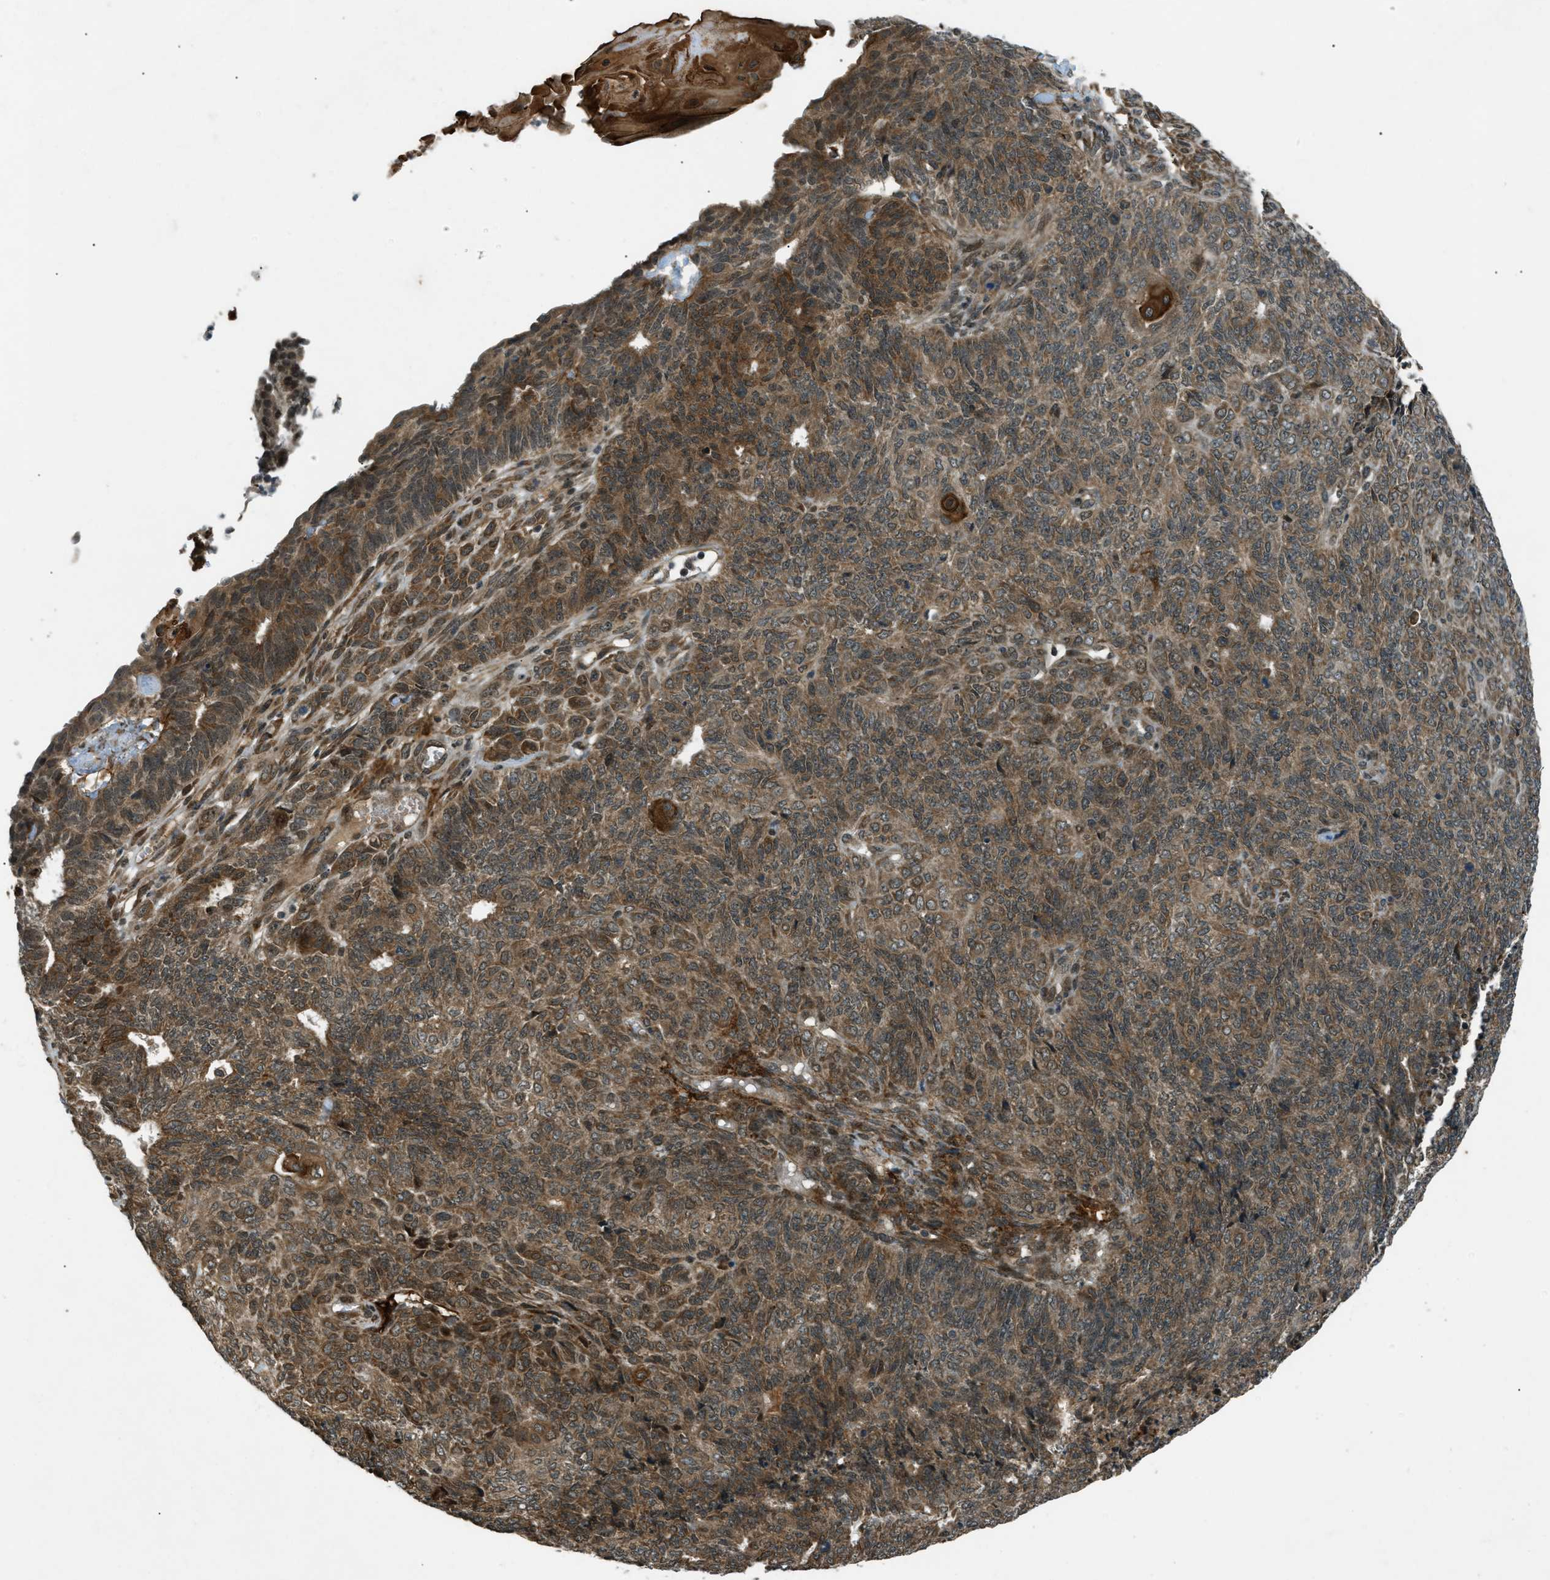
{"staining": {"intensity": "moderate", "quantity": ">75%", "location": "cytoplasmic/membranous"}, "tissue": "endometrial cancer", "cell_type": "Tumor cells", "image_type": "cancer", "snomed": [{"axis": "morphology", "description": "Adenocarcinoma, NOS"}, {"axis": "topography", "description": "Endometrium"}], "caption": "Endometrial cancer (adenocarcinoma) stained with IHC reveals moderate cytoplasmic/membranous positivity in approximately >75% of tumor cells. The staining is performed using DAB (3,3'-diaminobenzidine) brown chromogen to label protein expression. The nuclei are counter-stained blue using hematoxylin.", "gene": "EIF2AK3", "patient": {"sex": "female", "age": 32}}